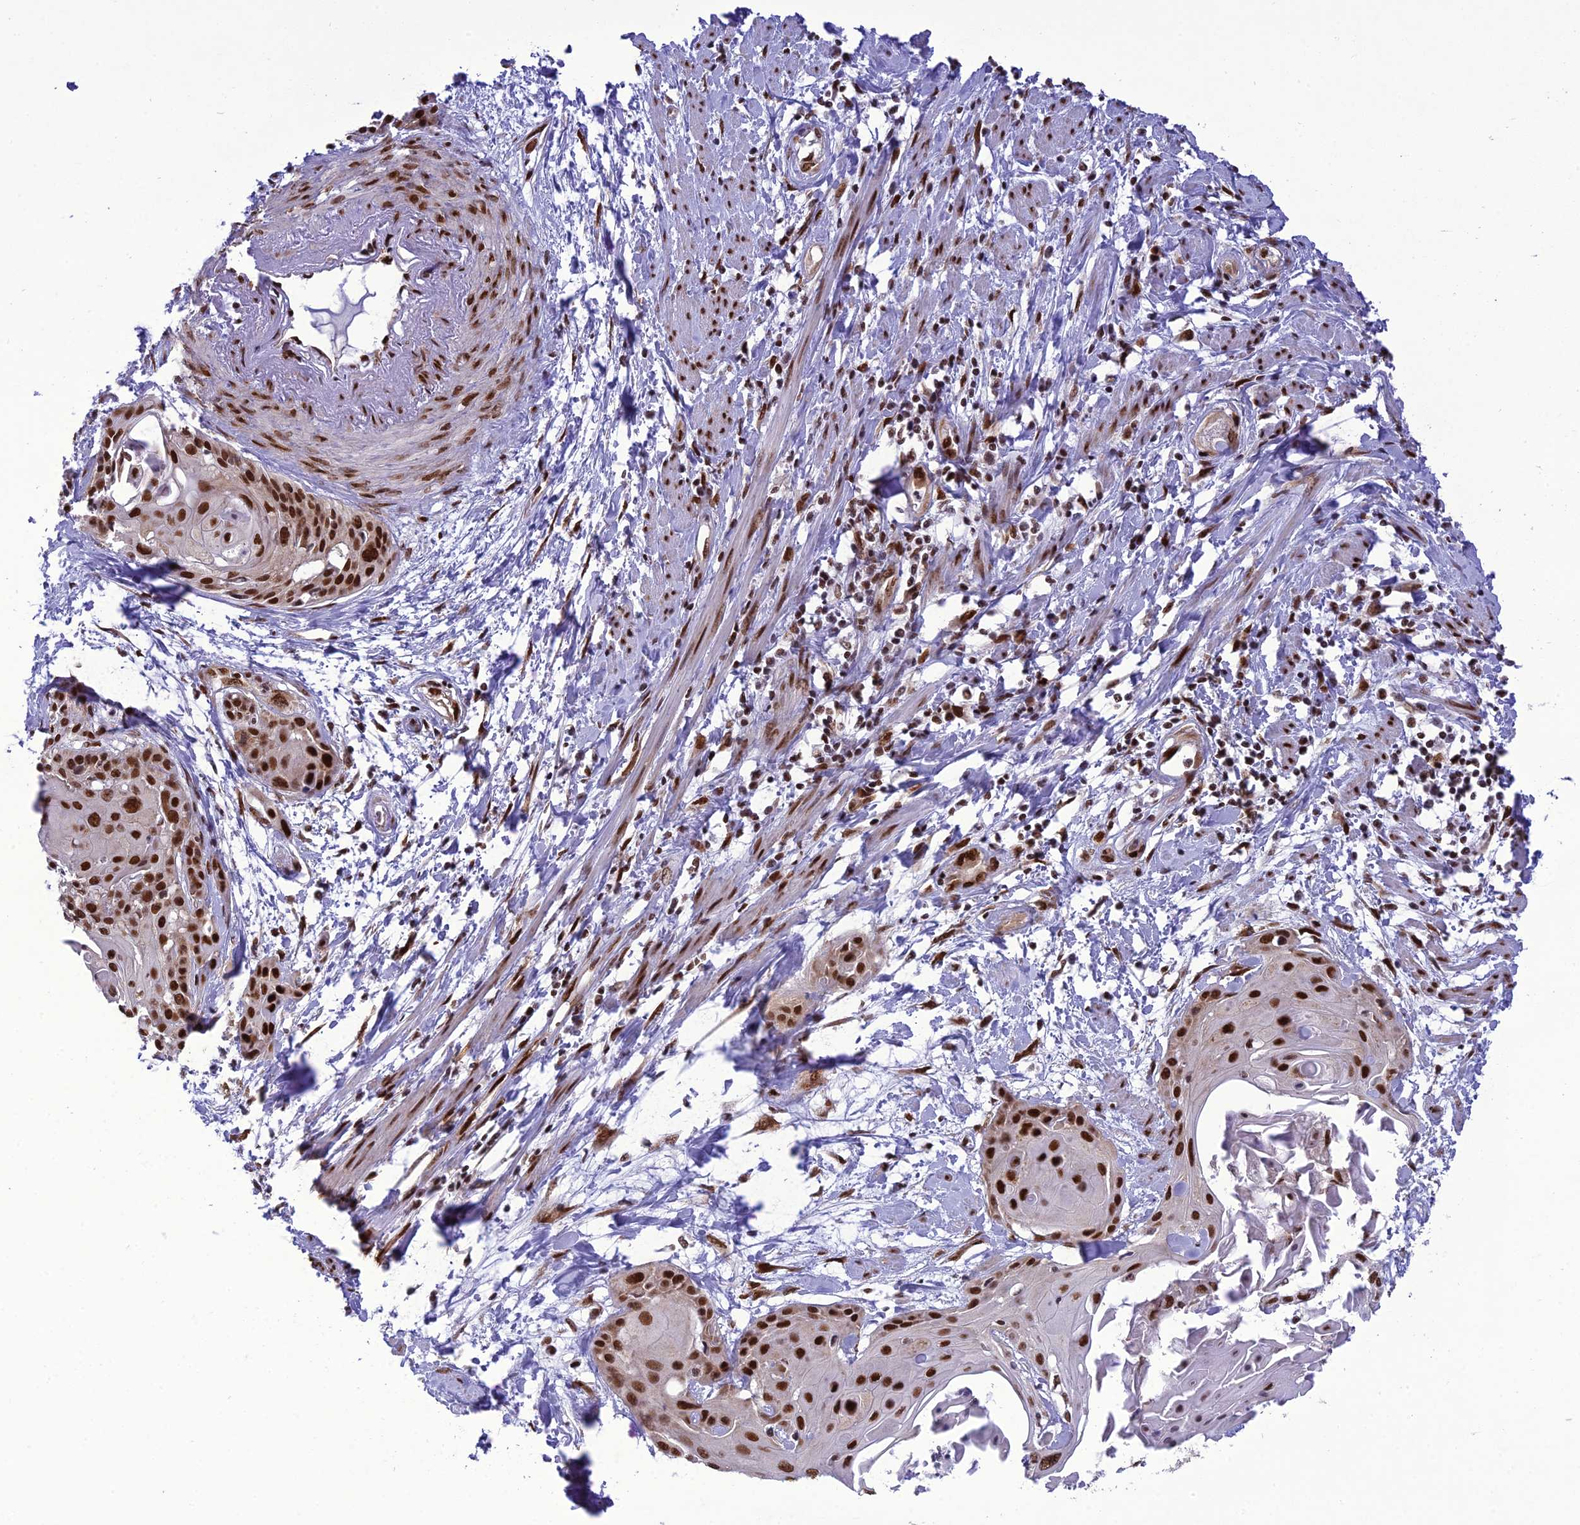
{"staining": {"intensity": "strong", "quantity": ">75%", "location": "nuclear"}, "tissue": "cervical cancer", "cell_type": "Tumor cells", "image_type": "cancer", "snomed": [{"axis": "morphology", "description": "Squamous cell carcinoma, NOS"}, {"axis": "topography", "description": "Cervix"}], "caption": "An immunohistochemistry photomicrograph of neoplastic tissue is shown. Protein staining in brown highlights strong nuclear positivity in cervical squamous cell carcinoma within tumor cells.", "gene": "DDX1", "patient": {"sex": "female", "age": 57}}